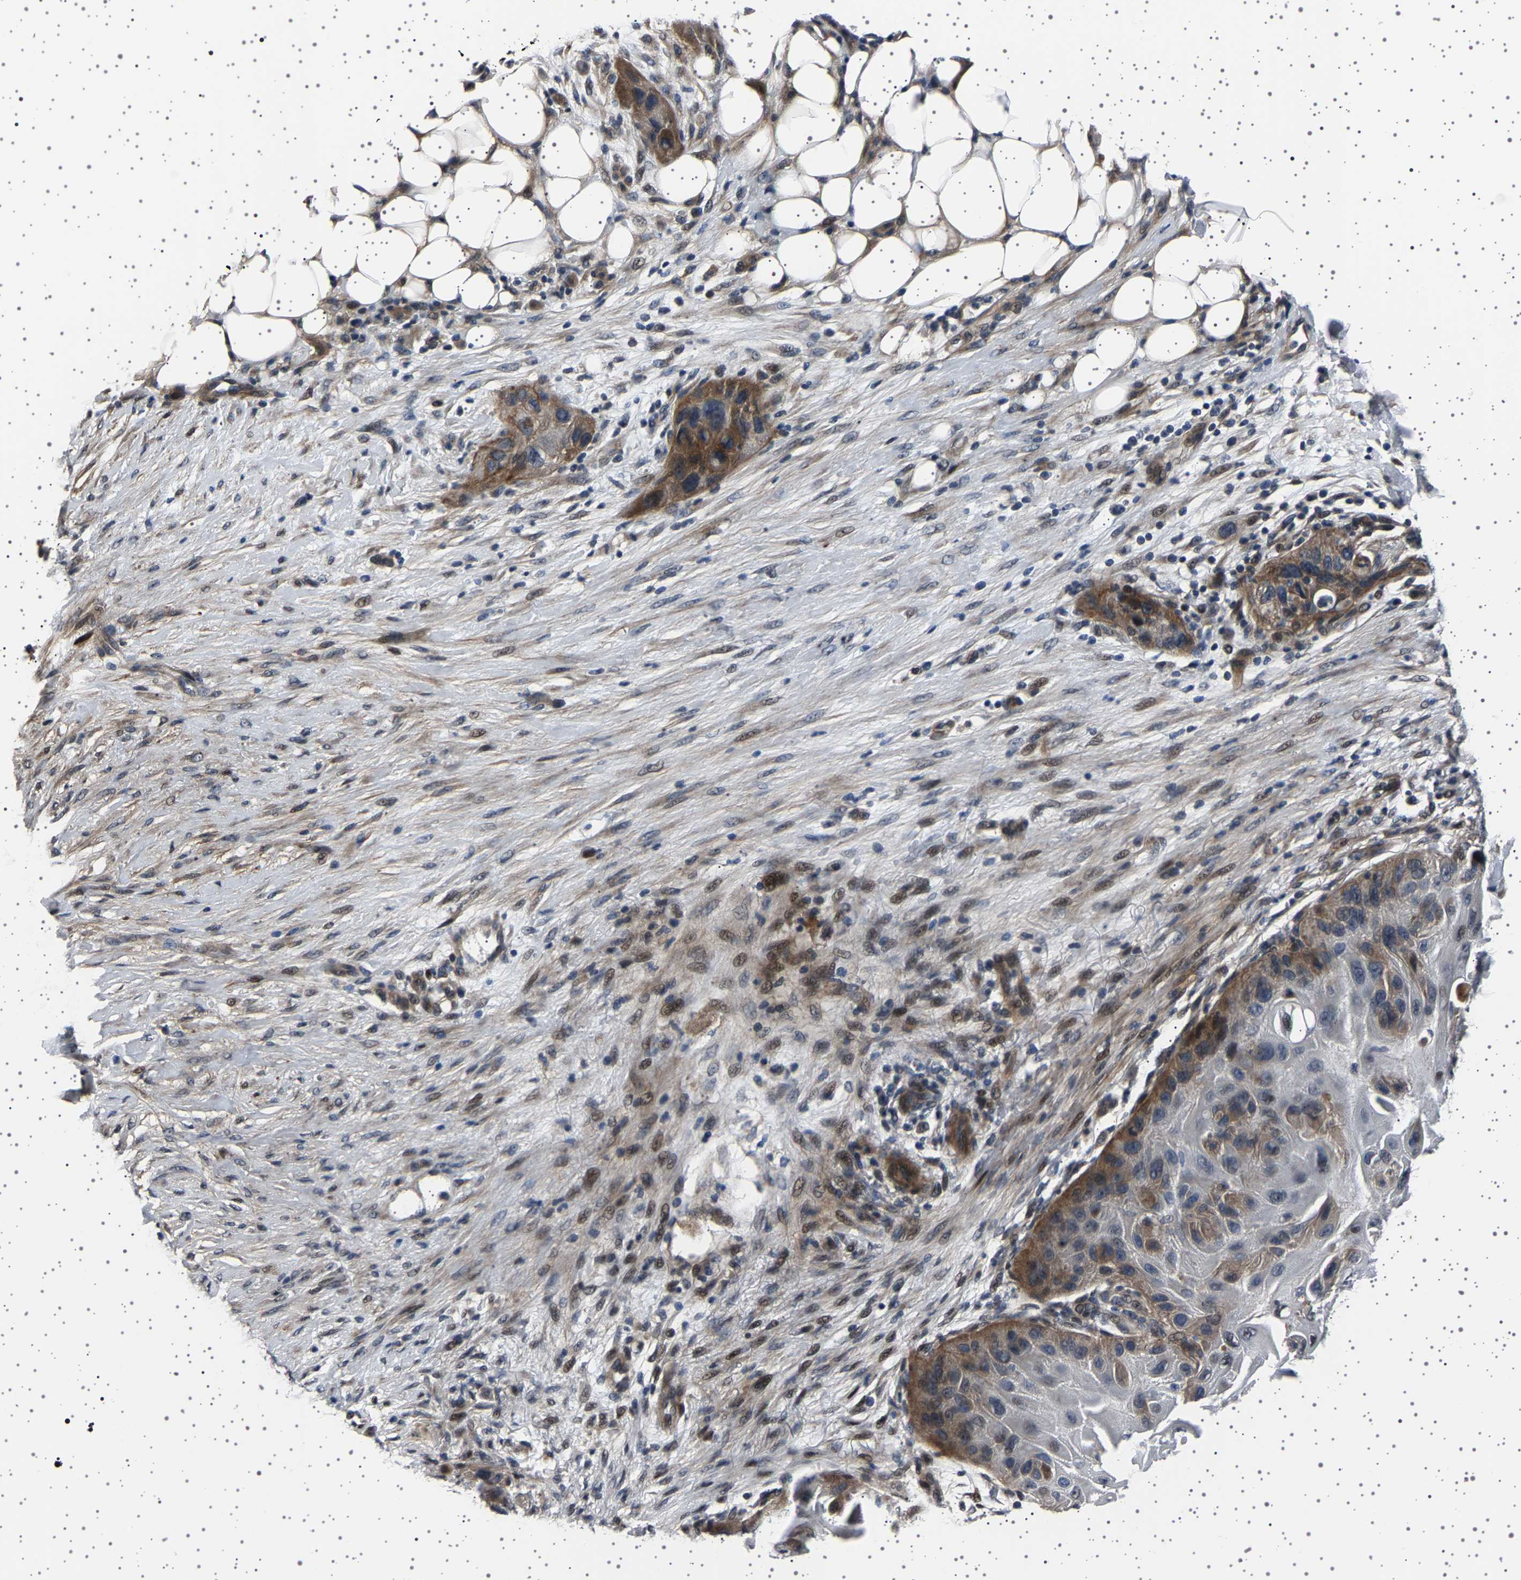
{"staining": {"intensity": "moderate", "quantity": ">75%", "location": "cytoplasmic/membranous,nuclear"}, "tissue": "skin cancer", "cell_type": "Tumor cells", "image_type": "cancer", "snomed": [{"axis": "morphology", "description": "Squamous cell carcinoma, NOS"}, {"axis": "topography", "description": "Skin"}], "caption": "Immunohistochemical staining of human skin cancer shows medium levels of moderate cytoplasmic/membranous and nuclear protein expression in approximately >75% of tumor cells.", "gene": "PAK5", "patient": {"sex": "female", "age": 77}}